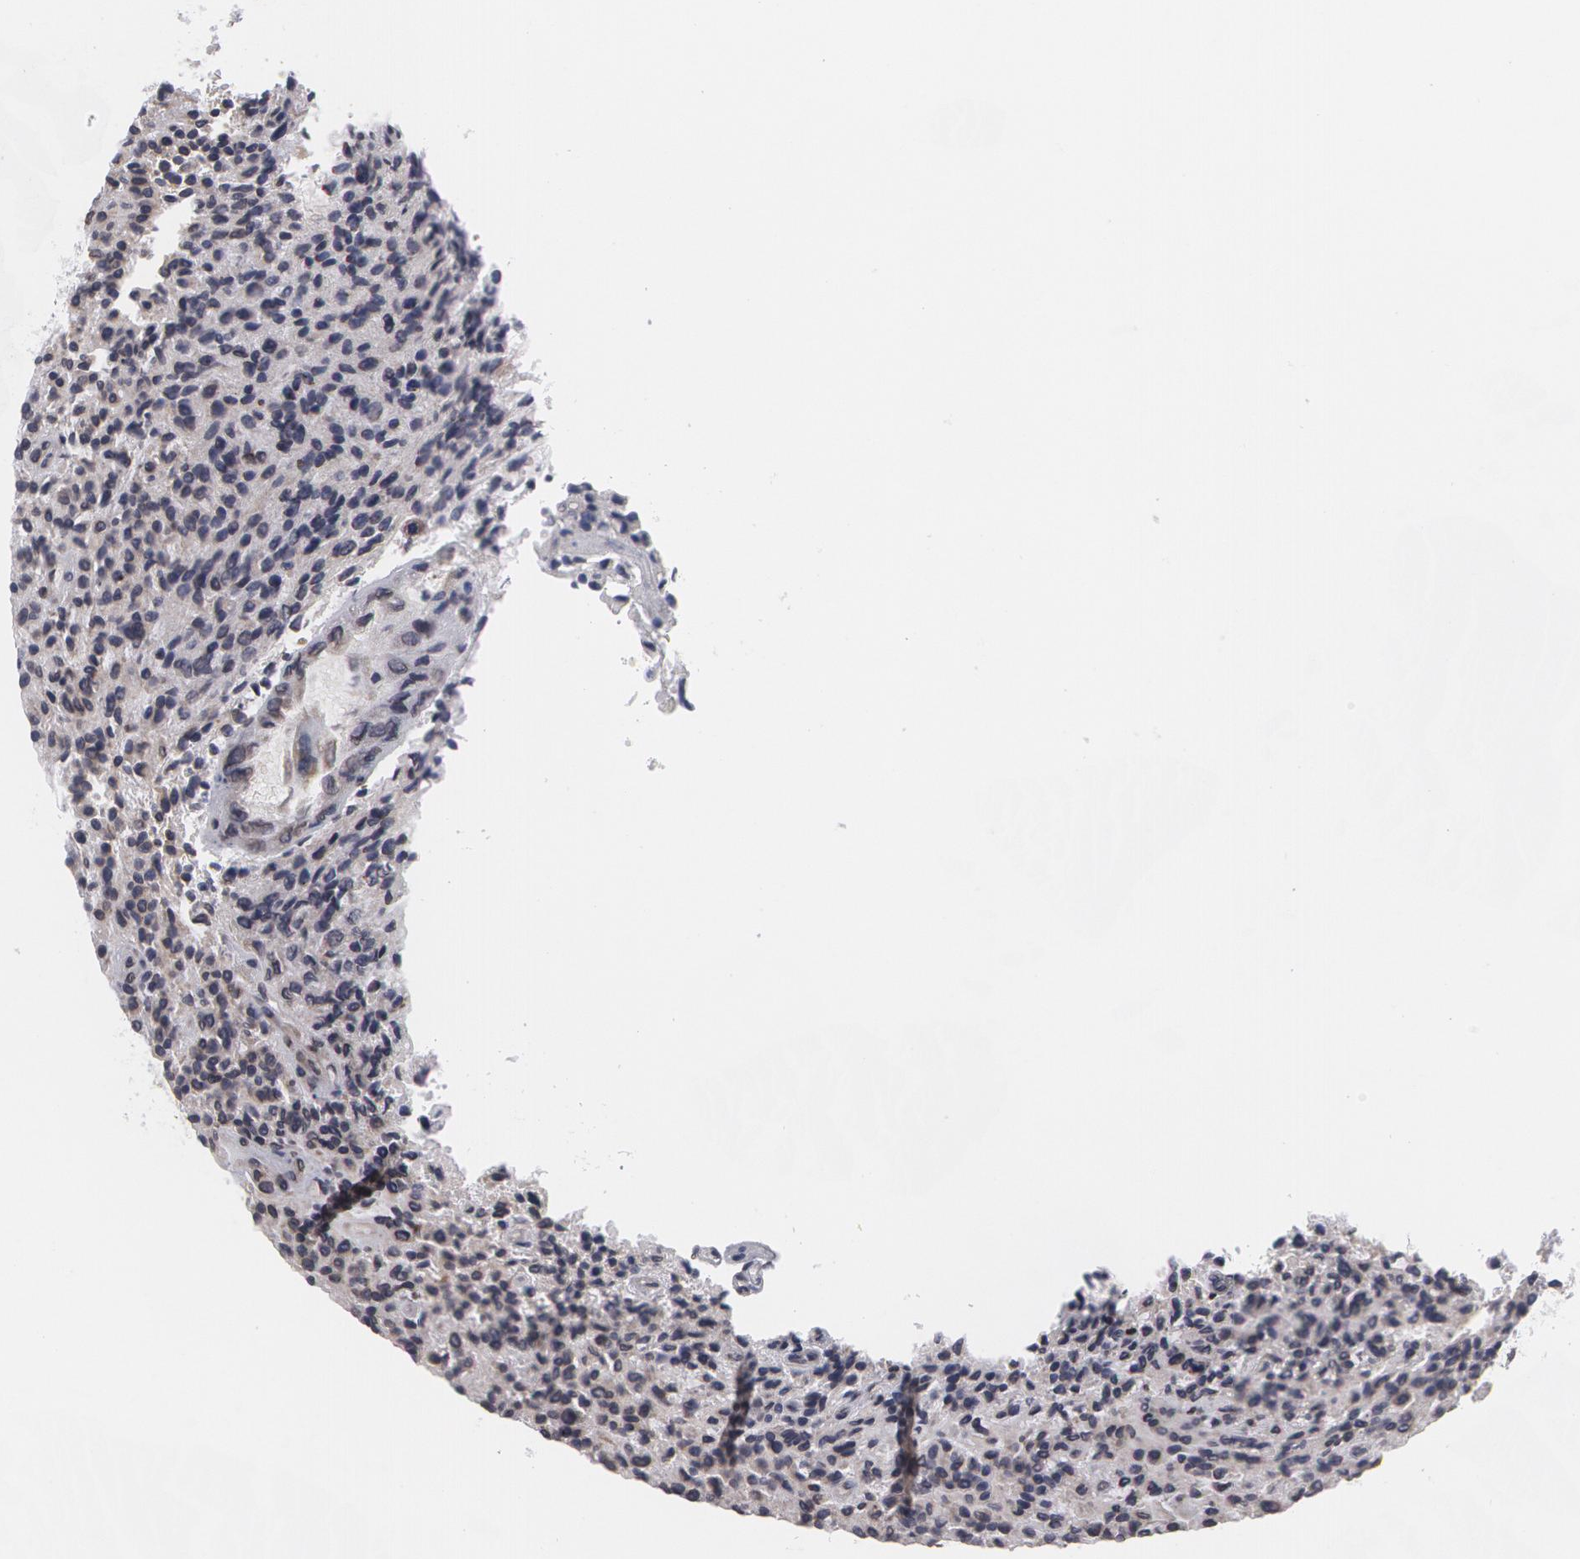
{"staining": {"intensity": "negative", "quantity": "none", "location": "none"}, "tissue": "glioma", "cell_type": "Tumor cells", "image_type": "cancer", "snomed": [{"axis": "morphology", "description": "Glioma, malignant, High grade"}, {"axis": "topography", "description": "Brain"}], "caption": "Histopathology image shows no protein staining in tumor cells of glioma tissue. The staining was performed using DAB to visualize the protein expression in brown, while the nuclei were stained in blue with hematoxylin (Magnification: 20x).", "gene": "EMD", "patient": {"sex": "female", "age": 13}}